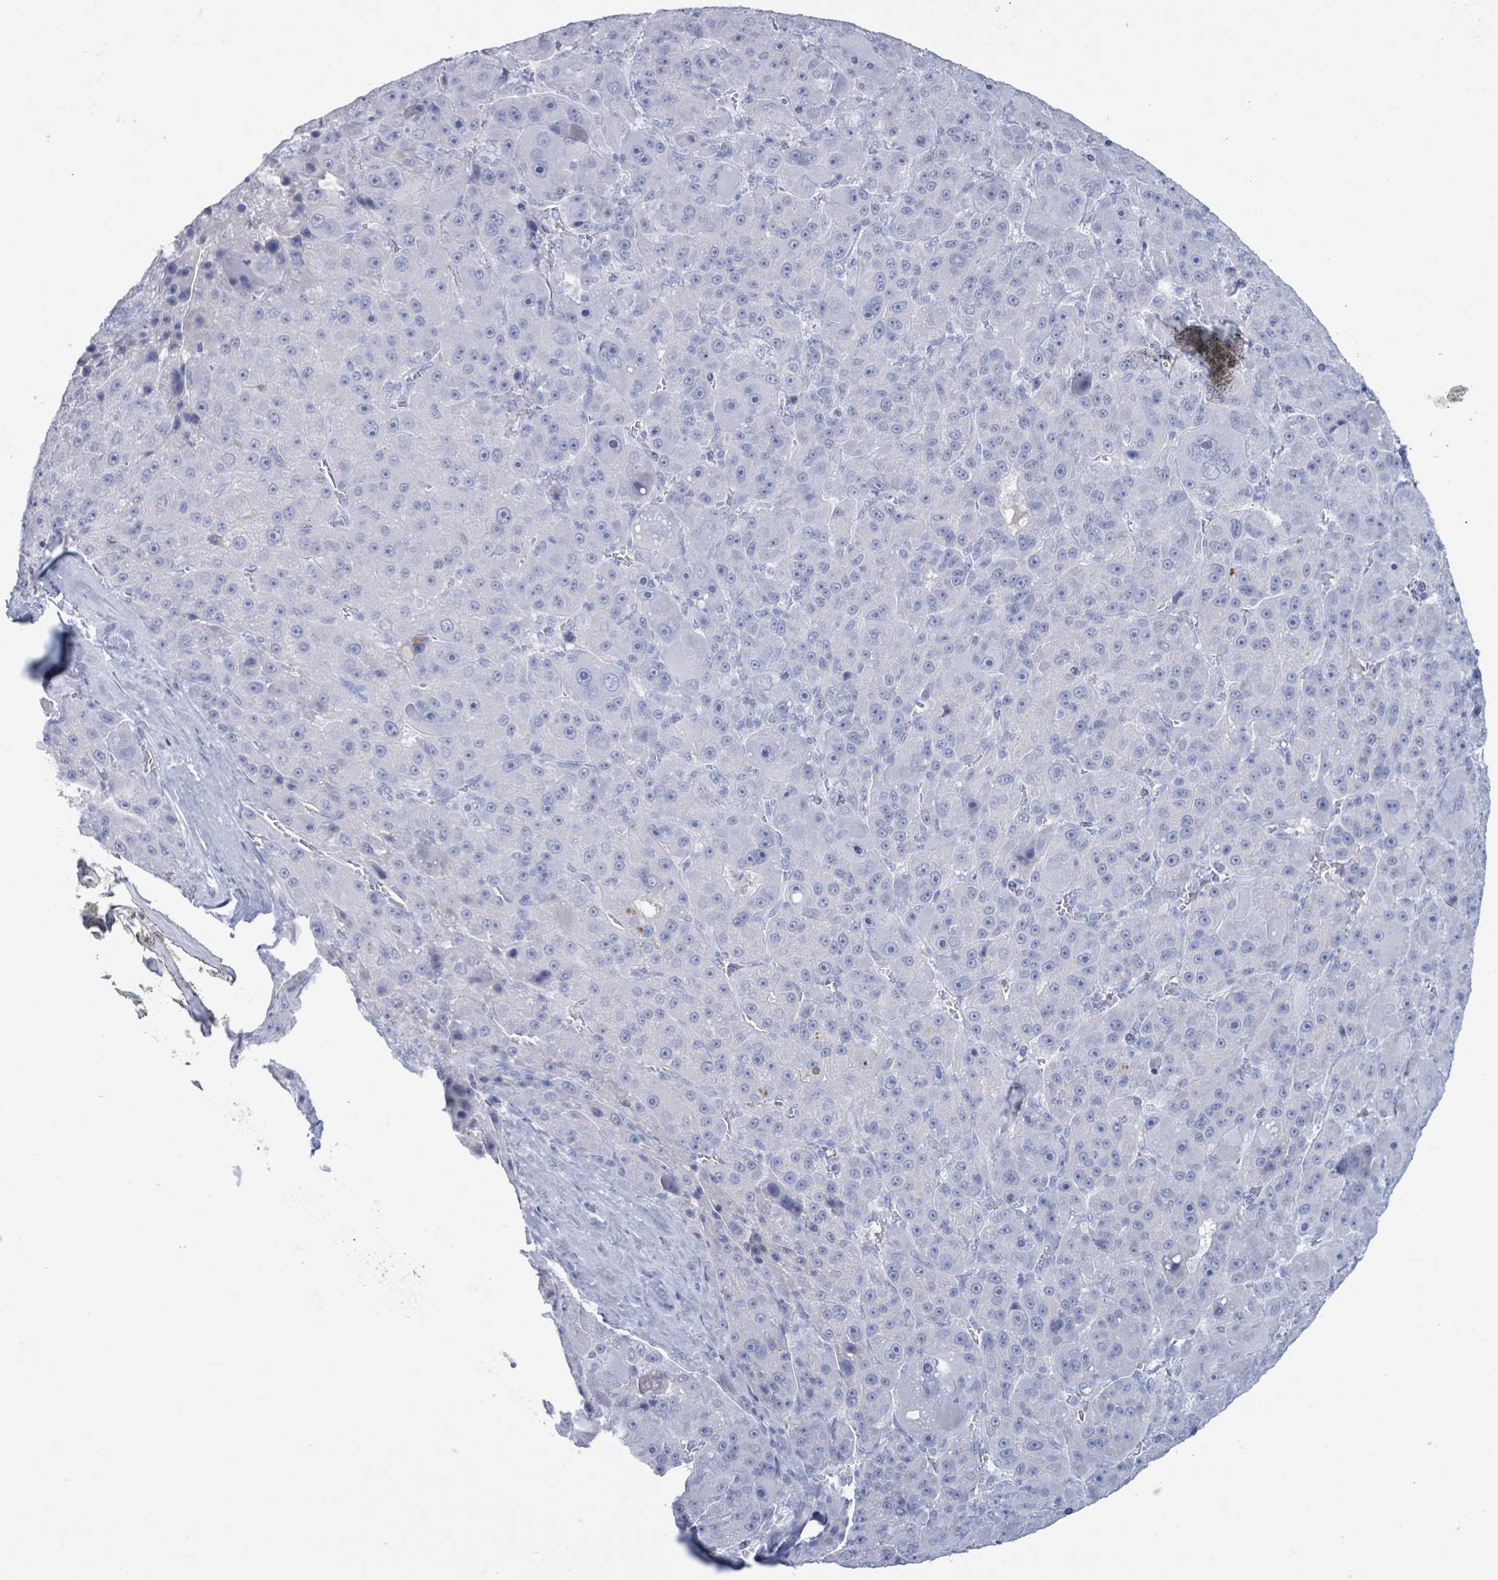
{"staining": {"intensity": "negative", "quantity": "none", "location": "none"}, "tissue": "liver cancer", "cell_type": "Tumor cells", "image_type": "cancer", "snomed": [{"axis": "morphology", "description": "Carcinoma, Hepatocellular, NOS"}, {"axis": "topography", "description": "Liver"}], "caption": "Tumor cells are negative for brown protein staining in liver cancer.", "gene": "KLK4", "patient": {"sex": "male", "age": 76}}